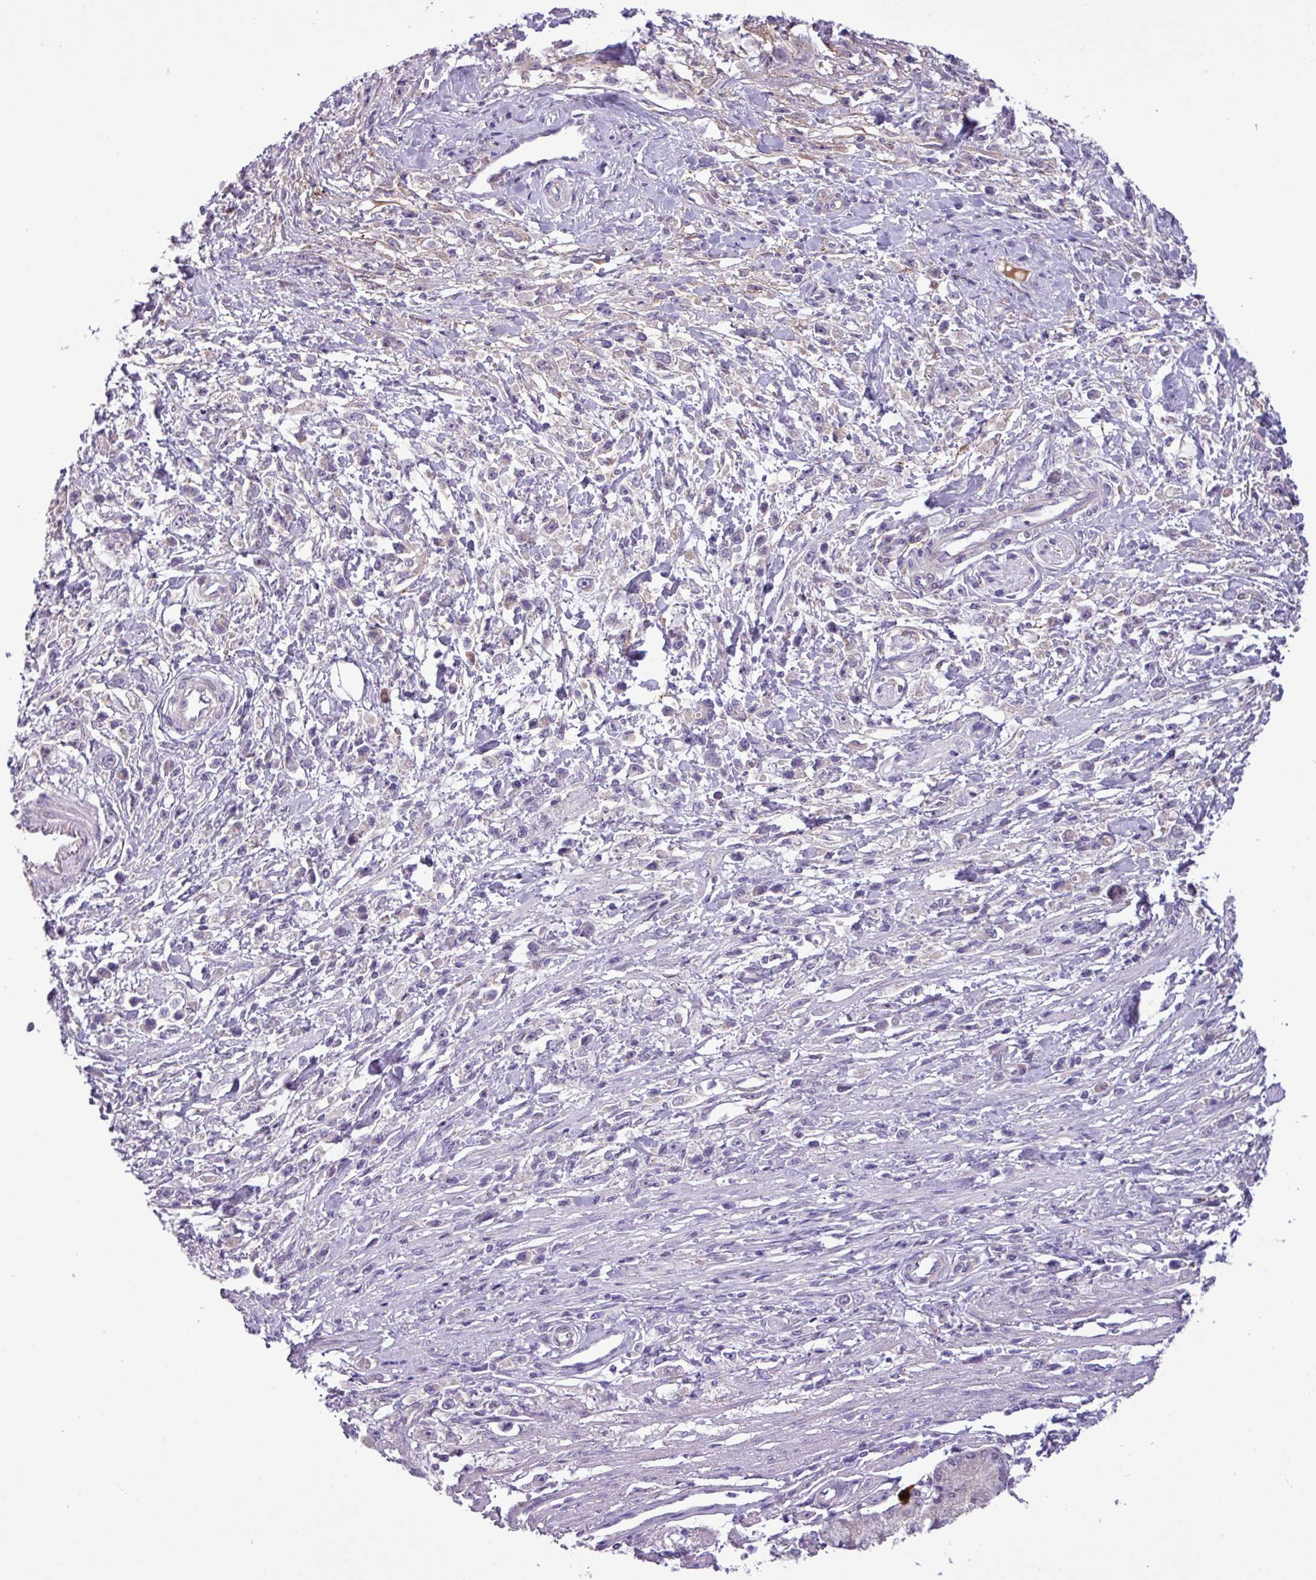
{"staining": {"intensity": "negative", "quantity": "none", "location": "none"}, "tissue": "stomach cancer", "cell_type": "Tumor cells", "image_type": "cancer", "snomed": [{"axis": "morphology", "description": "Adenocarcinoma, NOS"}, {"axis": "topography", "description": "Stomach"}], "caption": "Histopathology image shows no protein positivity in tumor cells of stomach adenocarcinoma tissue.", "gene": "CD248", "patient": {"sex": "female", "age": 59}}